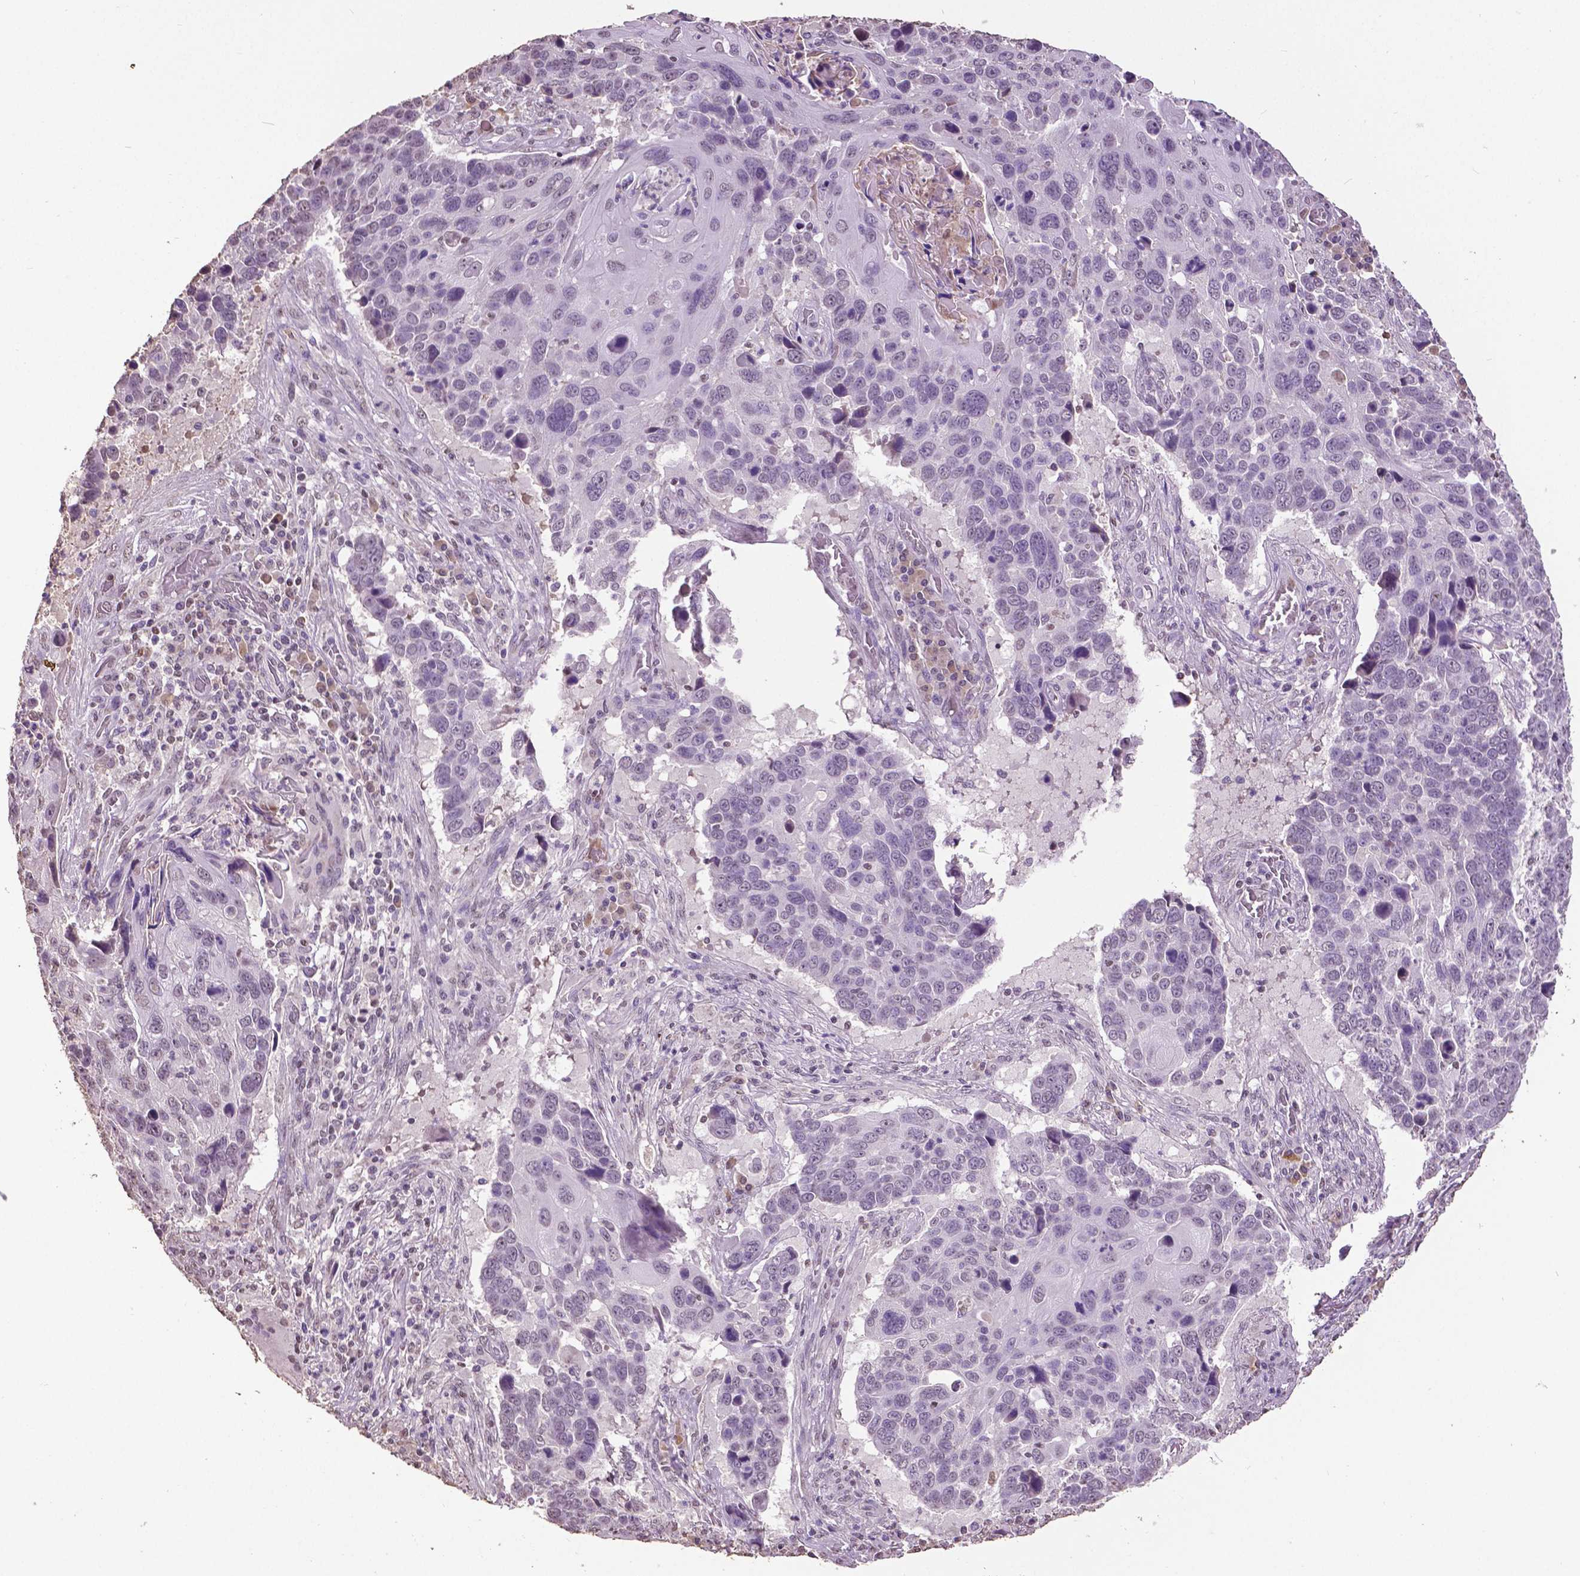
{"staining": {"intensity": "negative", "quantity": "none", "location": "none"}, "tissue": "lung cancer", "cell_type": "Tumor cells", "image_type": "cancer", "snomed": [{"axis": "morphology", "description": "Squamous cell carcinoma, NOS"}, {"axis": "topography", "description": "Lung"}], "caption": "Human lung cancer (squamous cell carcinoma) stained for a protein using IHC demonstrates no staining in tumor cells.", "gene": "RUNX3", "patient": {"sex": "male", "age": 68}}